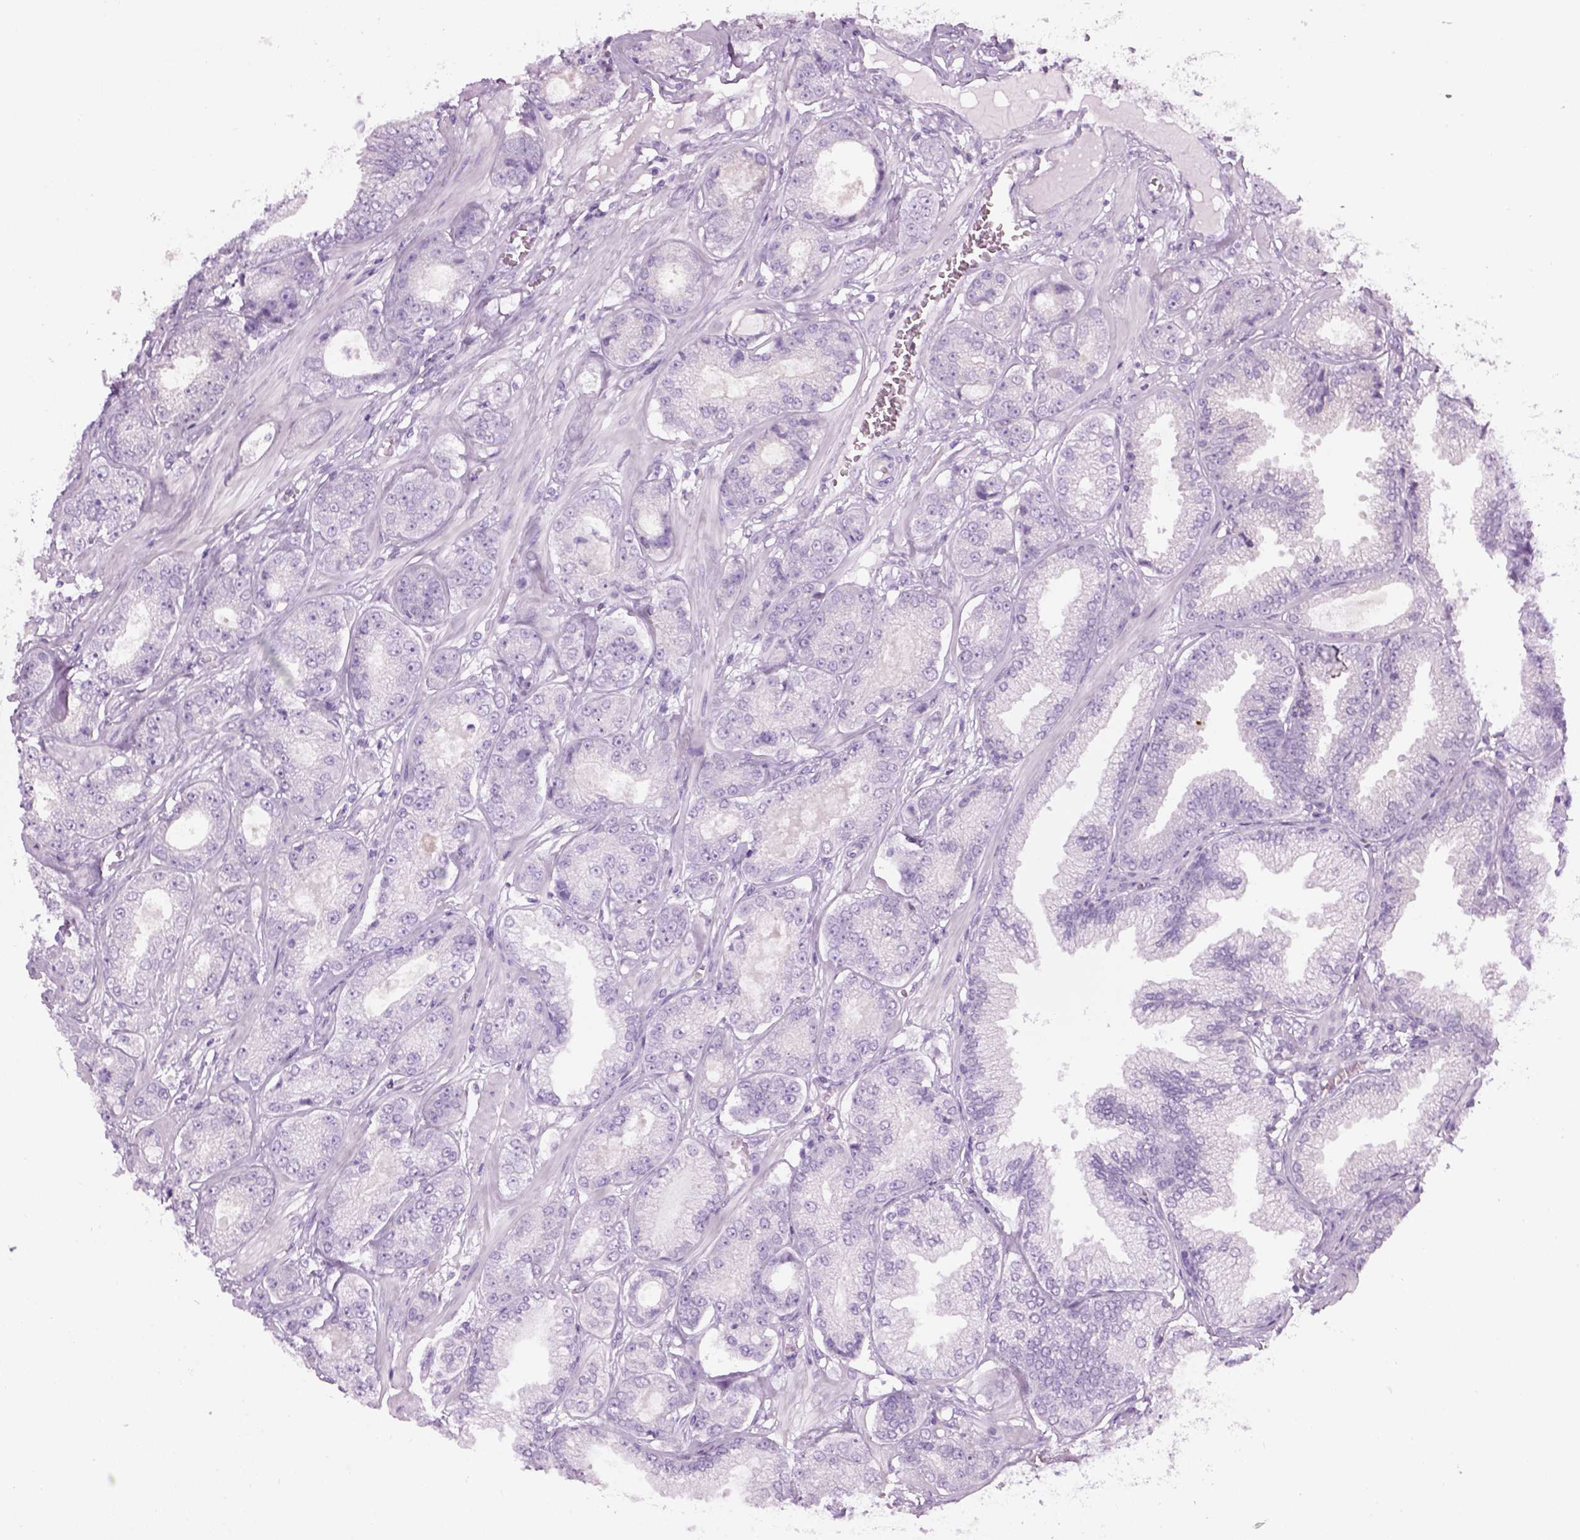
{"staining": {"intensity": "negative", "quantity": "none", "location": "none"}, "tissue": "prostate cancer", "cell_type": "Tumor cells", "image_type": "cancer", "snomed": [{"axis": "morphology", "description": "Adenocarcinoma, NOS"}, {"axis": "topography", "description": "Prostate"}], "caption": "Immunohistochemical staining of prostate cancer displays no significant staining in tumor cells. (DAB immunohistochemistry, high magnification).", "gene": "CIBAR2", "patient": {"sex": "male", "age": 64}}